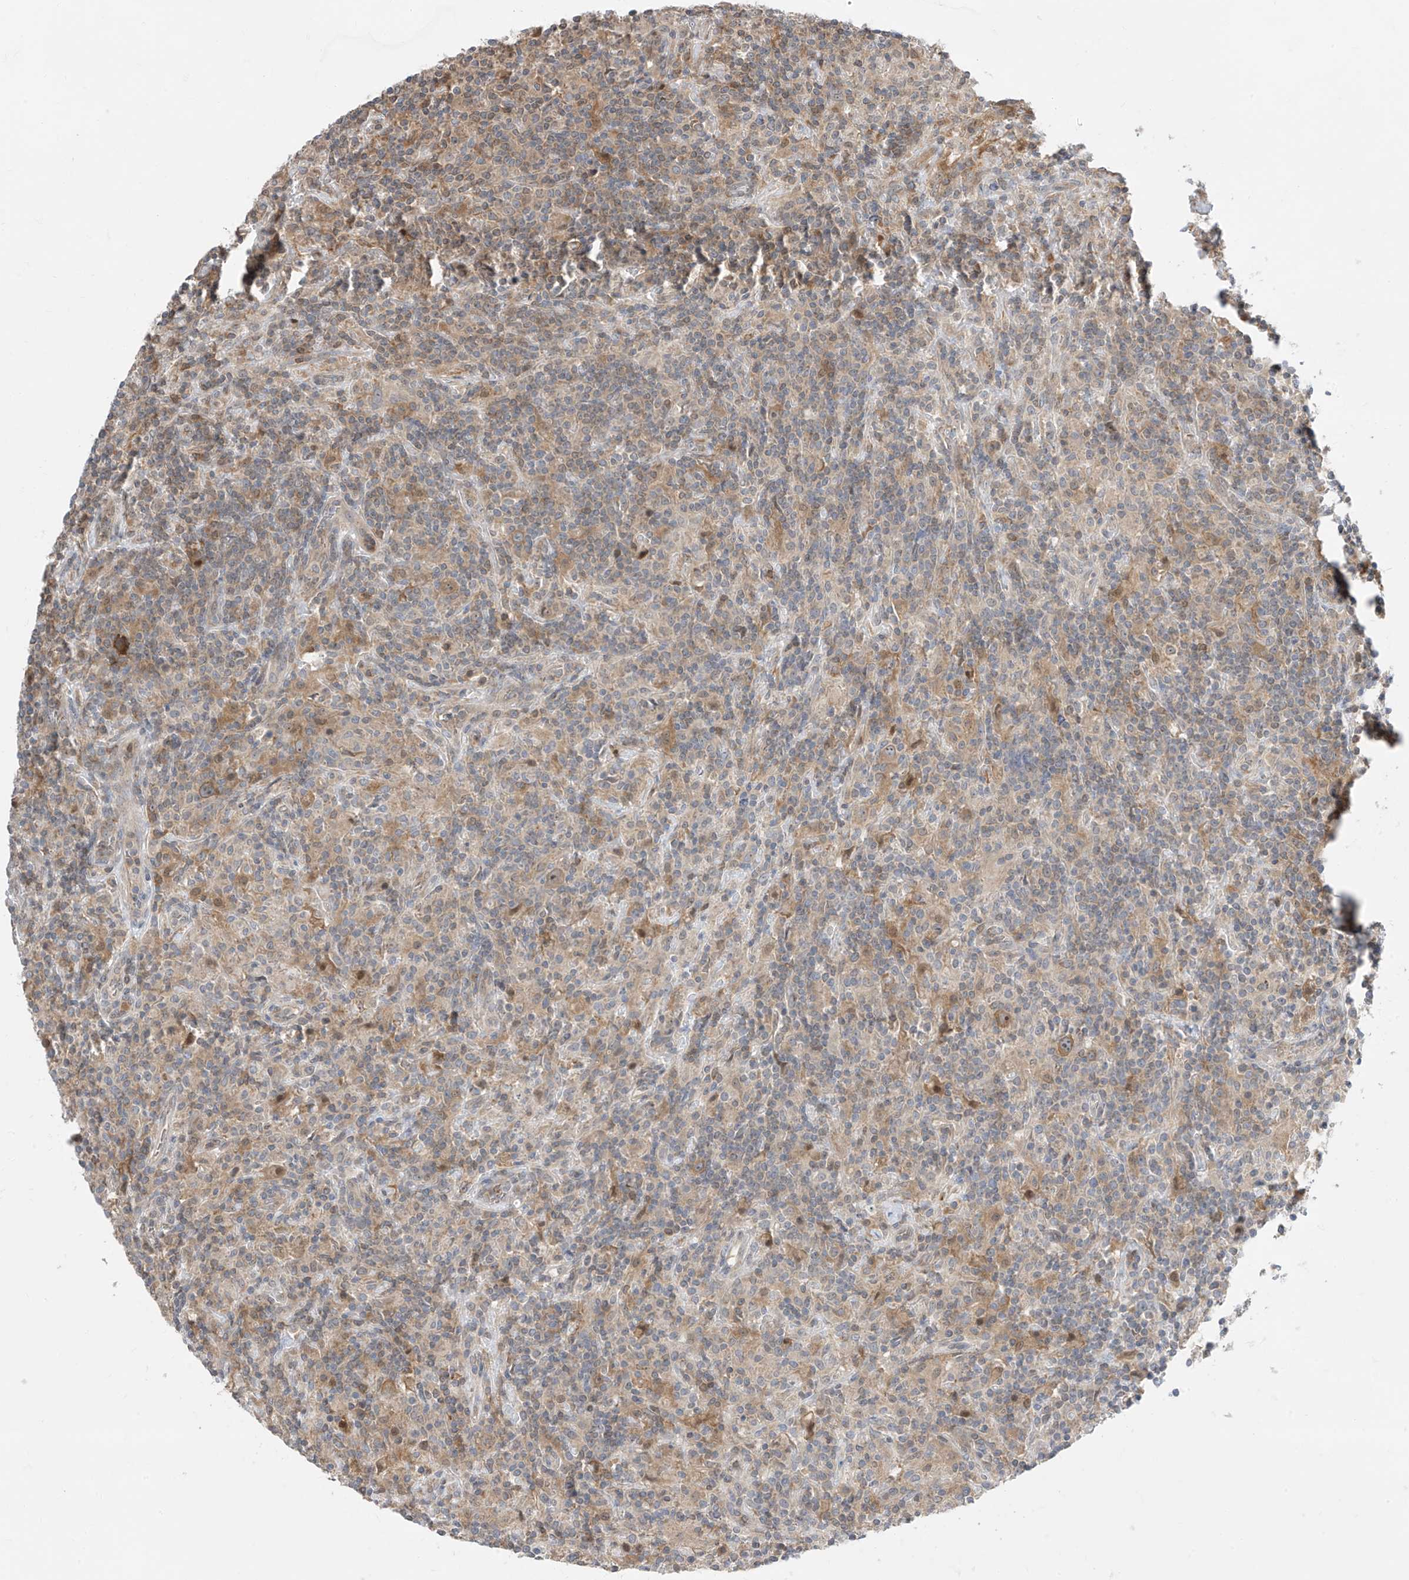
{"staining": {"intensity": "moderate", "quantity": "25%-75%", "location": "cytoplasmic/membranous,nuclear"}, "tissue": "lymphoma", "cell_type": "Tumor cells", "image_type": "cancer", "snomed": [{"axis": "morphology", "description": "Hodgkin's disease, NOS"}, {"axis": "topography", "description": "Lymph node"}], "caption": "IHC (DAB) staining of human Hodgkin's disease shows moderate cytoplasmic/membranous and nuclear protein staining in approximately 25%-75% of tumor cells. (brown staining indicates protein expression, while blue staining denotes nuclei).", "gene": "TTC38", "patient": {"sex": "male", "age": 70}}